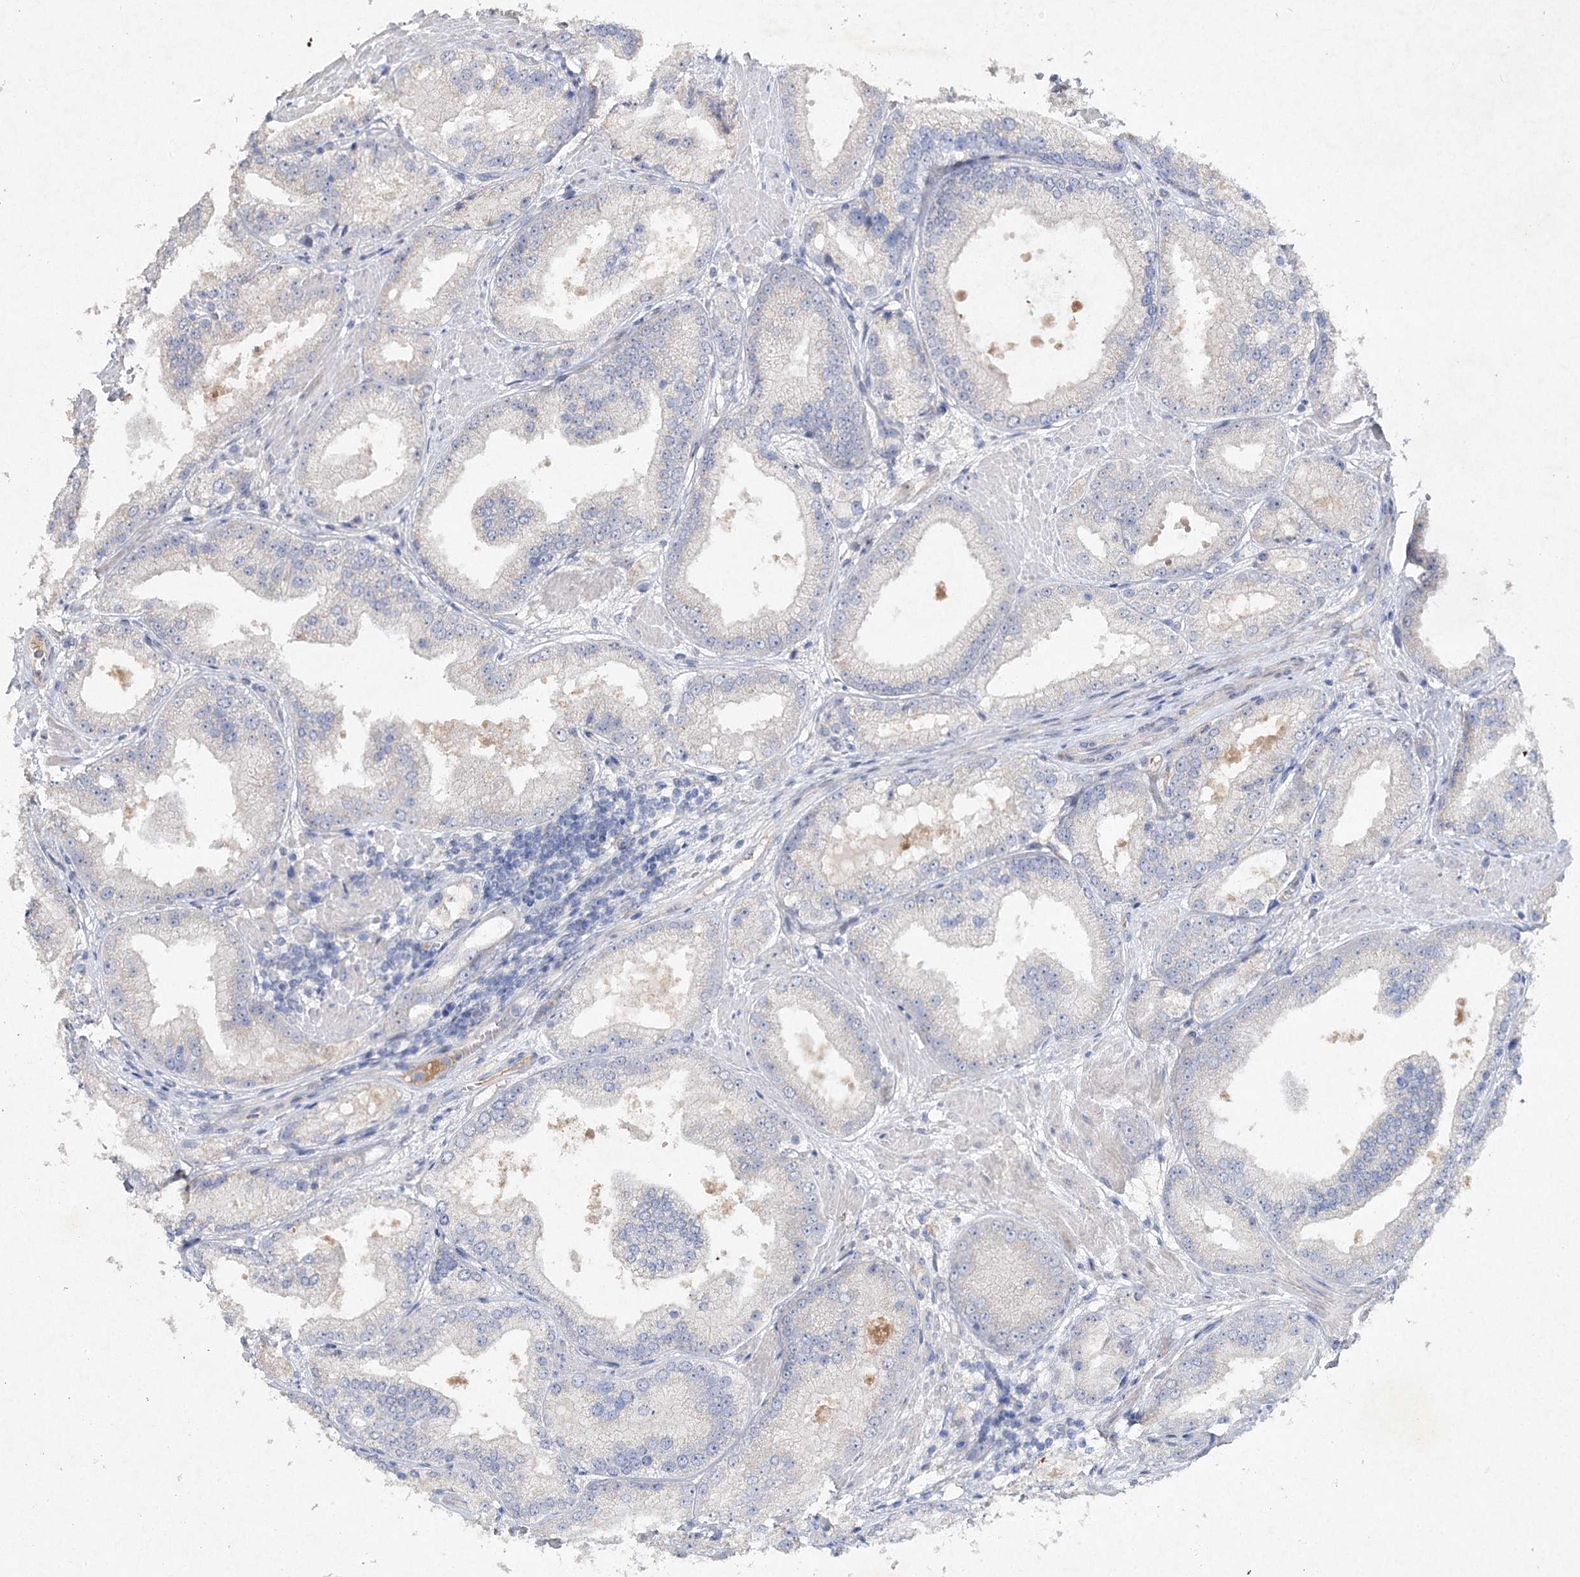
{"staining": {"intensity": "negative", "quantity": "none", "location": "none"}, "tissue": "prostate cancer", "cell_type": "Tumor cells", "image_type": "cancer", "snomed": [{"axis": "morphology", "description": "Adenocarcinoma, Low grade"}, {"axis": "topography", "description": "Prostate"}], "caption": "The photomicrograph shows no staining of tumor cells in prostate cancer.", "gene": "RFX6", "patient": {"sex": "male", "age": 67}}